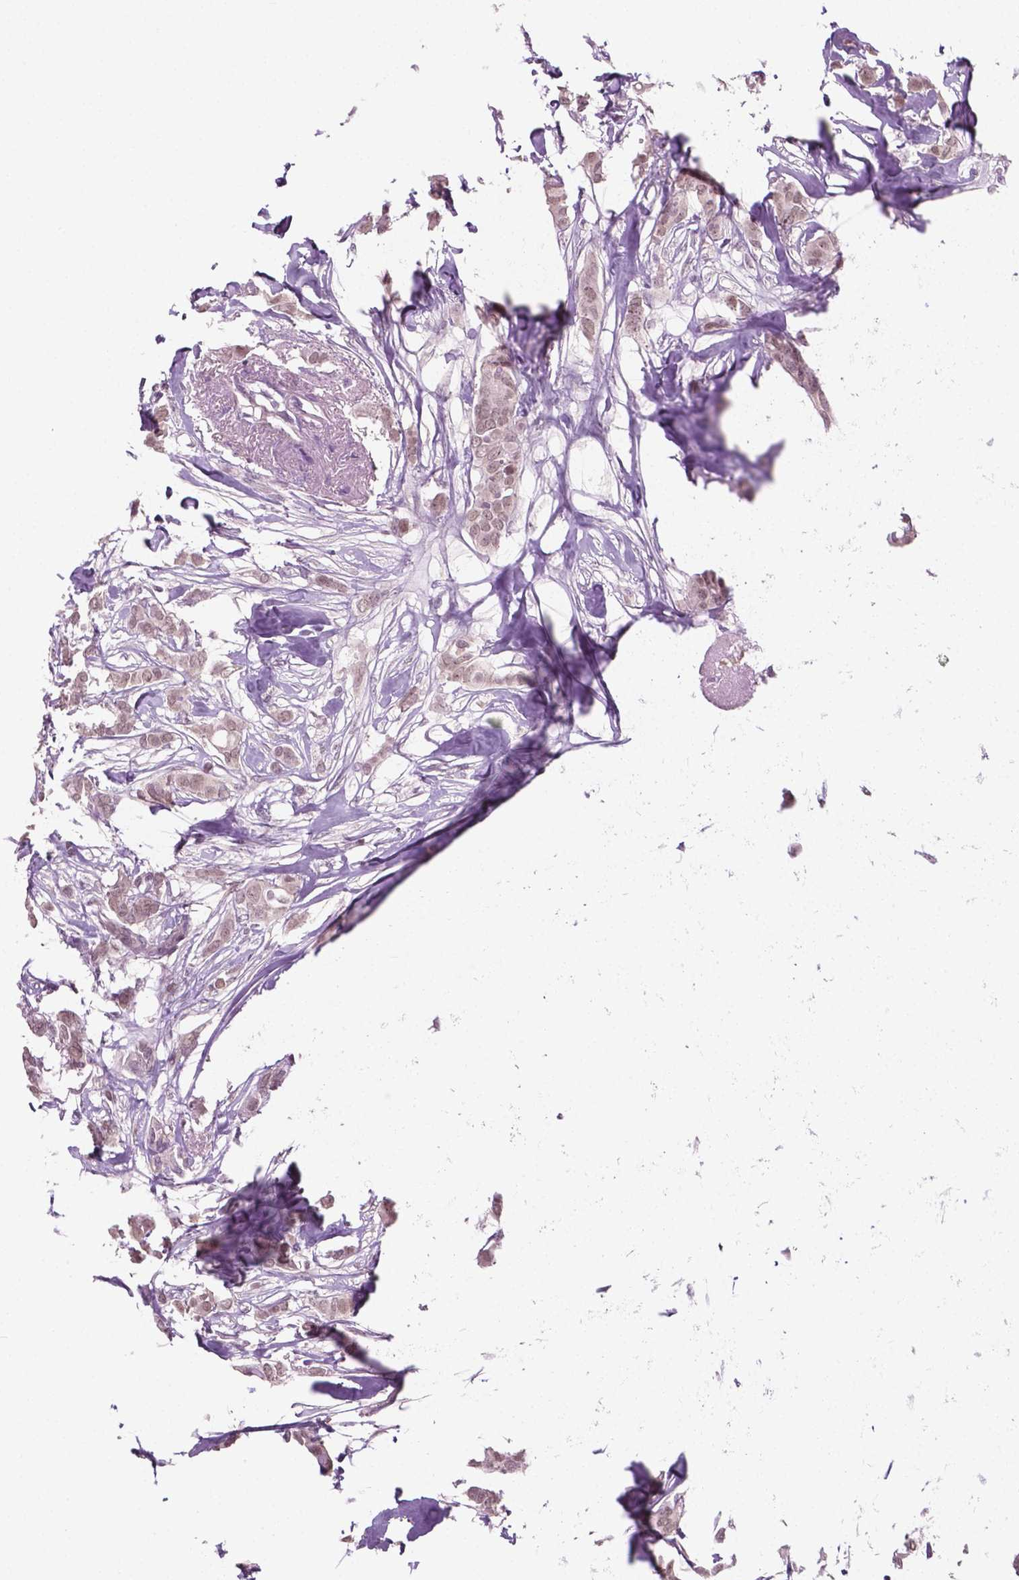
{"staining": {"intensity": "weak", "quantity": ">75%", "location": "nuclear"}, "tissue": "breast cancer", "cell_type": "Tumor cells", "image_type": "cancer", "snomed": [{"axis": "morphology", "description": "Duct carcinoma"}, {"axis": "topography", "description": "Breast"}], "caption": "Breast cancer (intraductal carcinoma) was stained to show a protein in brown. There is low levels of weak nuclear staining in approximately >75% of tumor cells.", "gene": "DENND4A", "patient": {"sex": "female", "age": 62}}